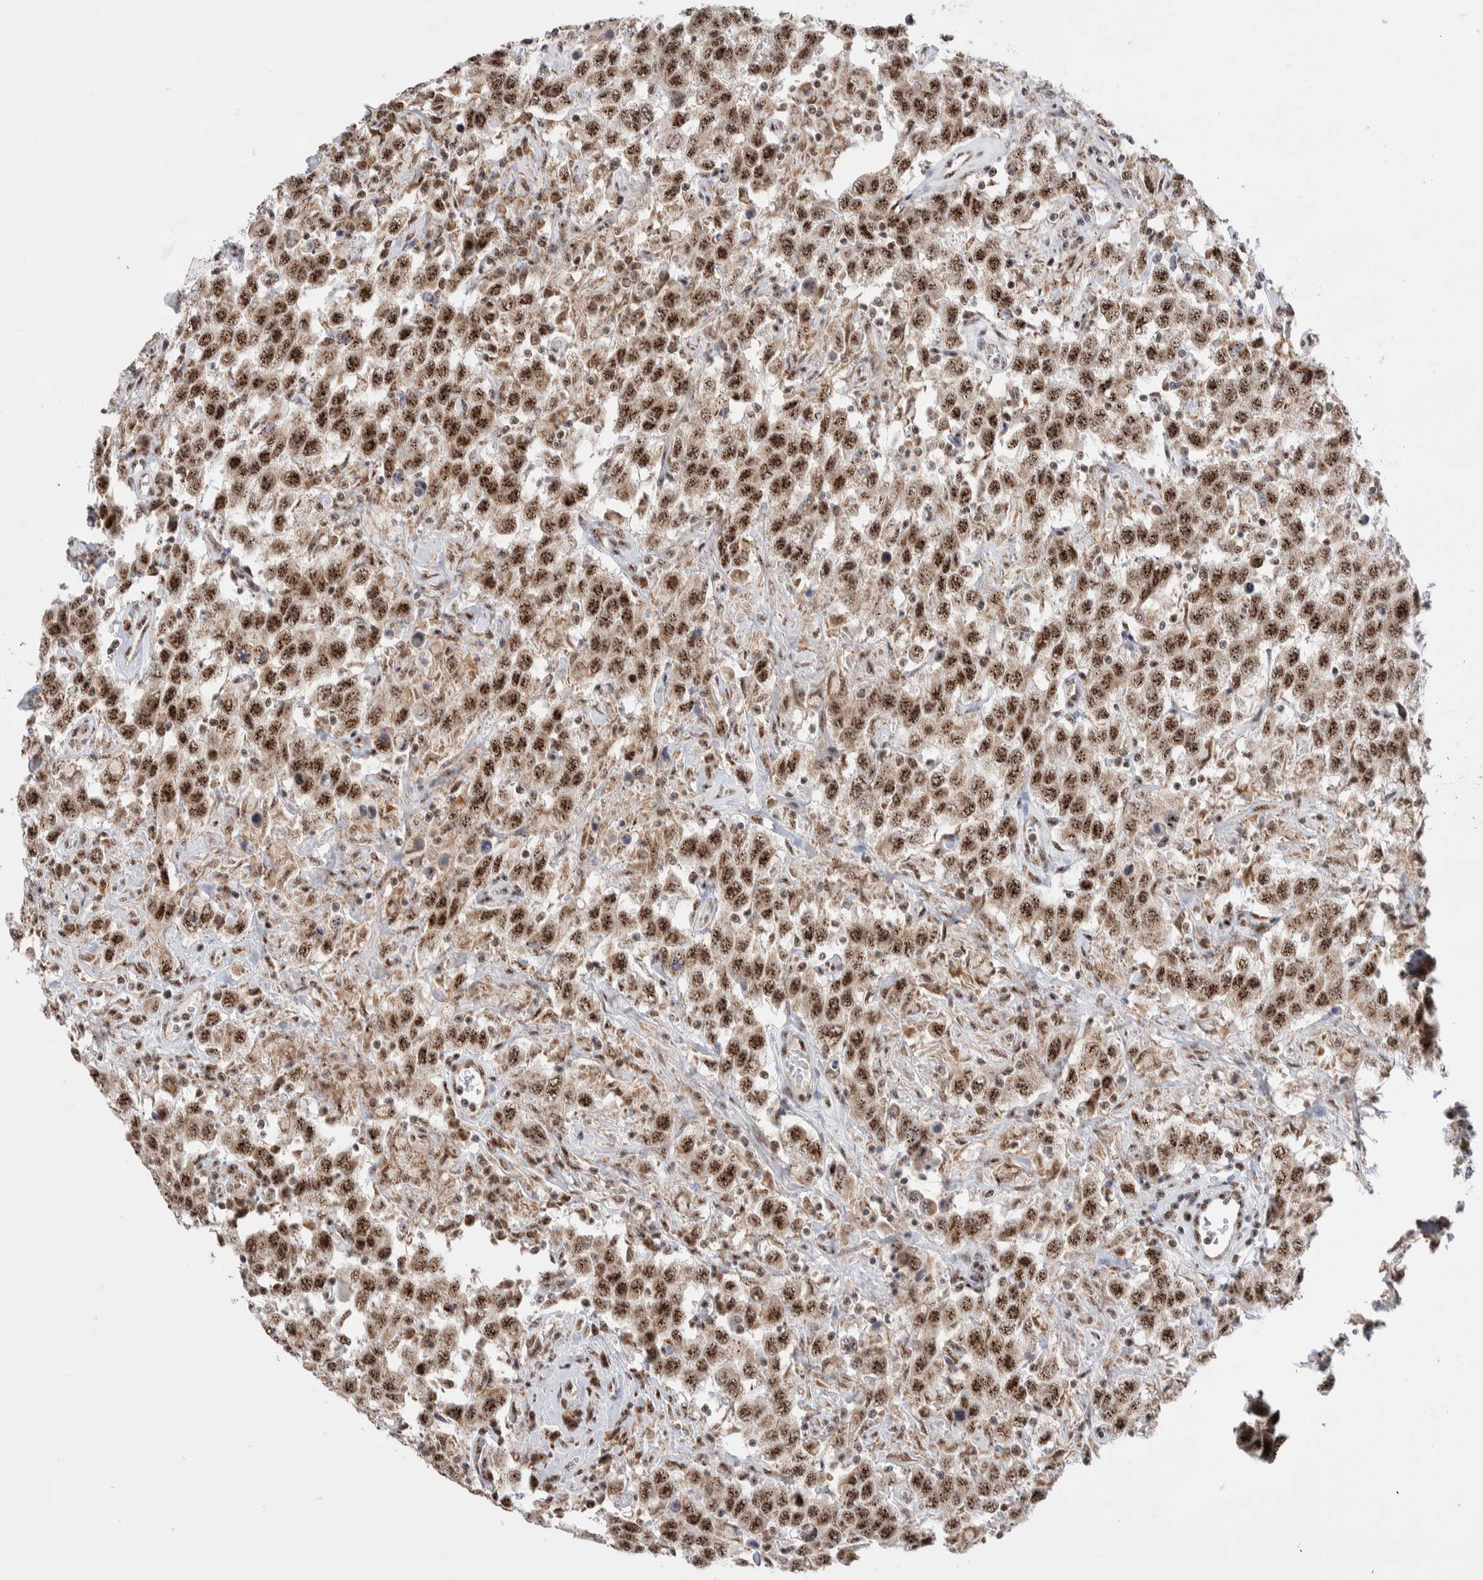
{"staining": {"intensity": "strong", "quantity": ">75%", "location": "nuclear"}, "tissue": "testis cancer", "cell_type": "Tumor cells", "image_type": "cancer", "snomed": [{"axis": "morphology", "description": "Seminoma, NOS"}, {"axis": "topography", "description": "Testis"}], "caption": "Protein positivity by immunohistochemistry reveals strong nuclear positivity in approximately >75% of tumor cells in testis cancer (seminoma).", "gene": "ZNF695", "patient": {"sex": "male", "age": 41}}